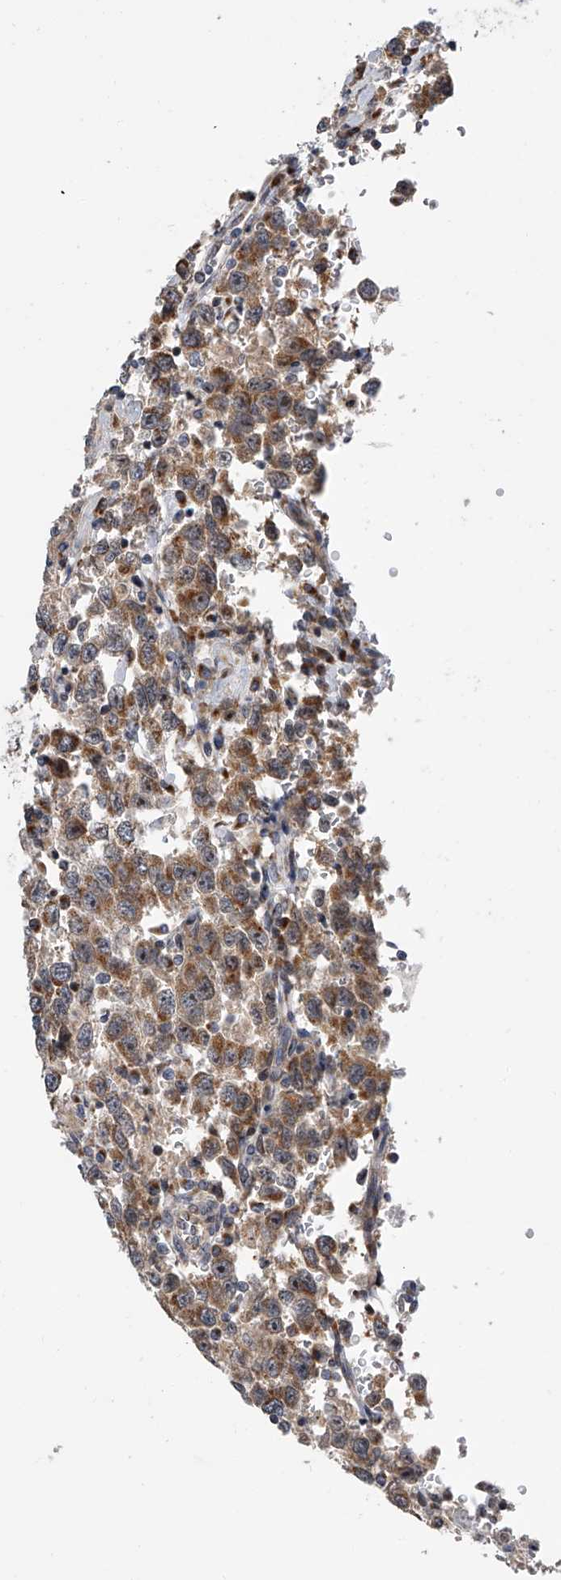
{"staining": {"intensity": "moderate", "quantity": ">75%", "location": "cytoplasmic/membranous"}, "tissue": "testis cancer", "cell_type": "Tumor cells", "image_type": "cancer", "snomed": [{"axis": "morphology", "description": "Seminoma, NOS"}, {"axis": "topography", "description": "Testis"}], "caption": "Tumor cells exhibit moderate cytoplasmic/membranous positivity in approximately >75% of cells in testis cancer. (DAB (3,3'-diaminobenzidine) IHC with brightfield microscopy, high magnification).", "gene": "DLGAP2", "patient": {"sex": "male", "age": 41}}